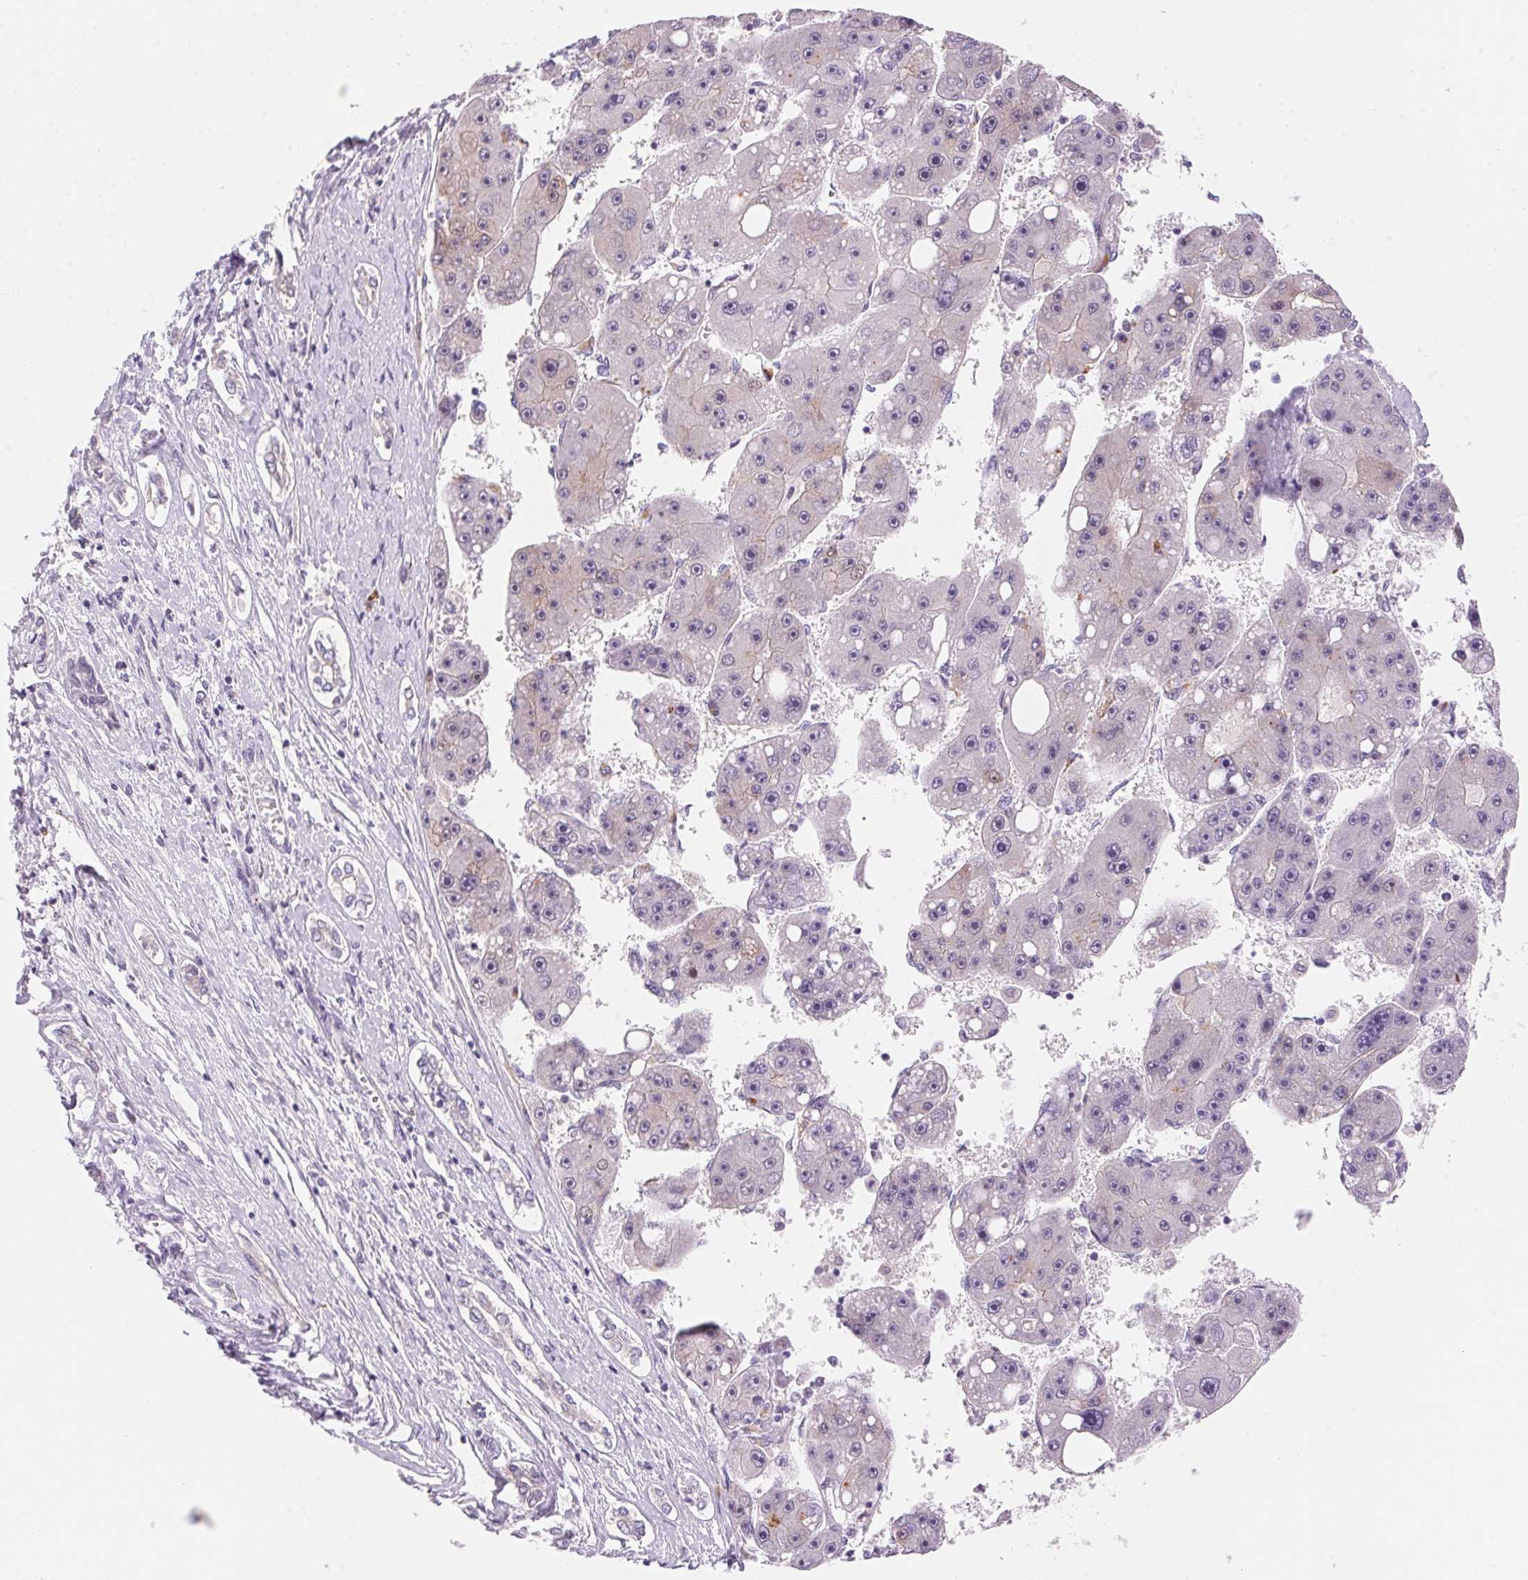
{"staining": {"intensity": "negative", "quantity": "none", "location": "none"}, "tissue": "liver cancer", "cell_type": "Tumor cells", "image_type": "cancer", "snomed": [{"axis": "morphology", "description": "Carcinoma, Hepatocellular, NOS"}, {"axis": "topography", "description": "Liver"}], "caption": "The histopathology image reveals no significant expression in tumor cells of liver cancer.", "gene": "TEKT1", "patient": {"sex": "female", "age": 61}}